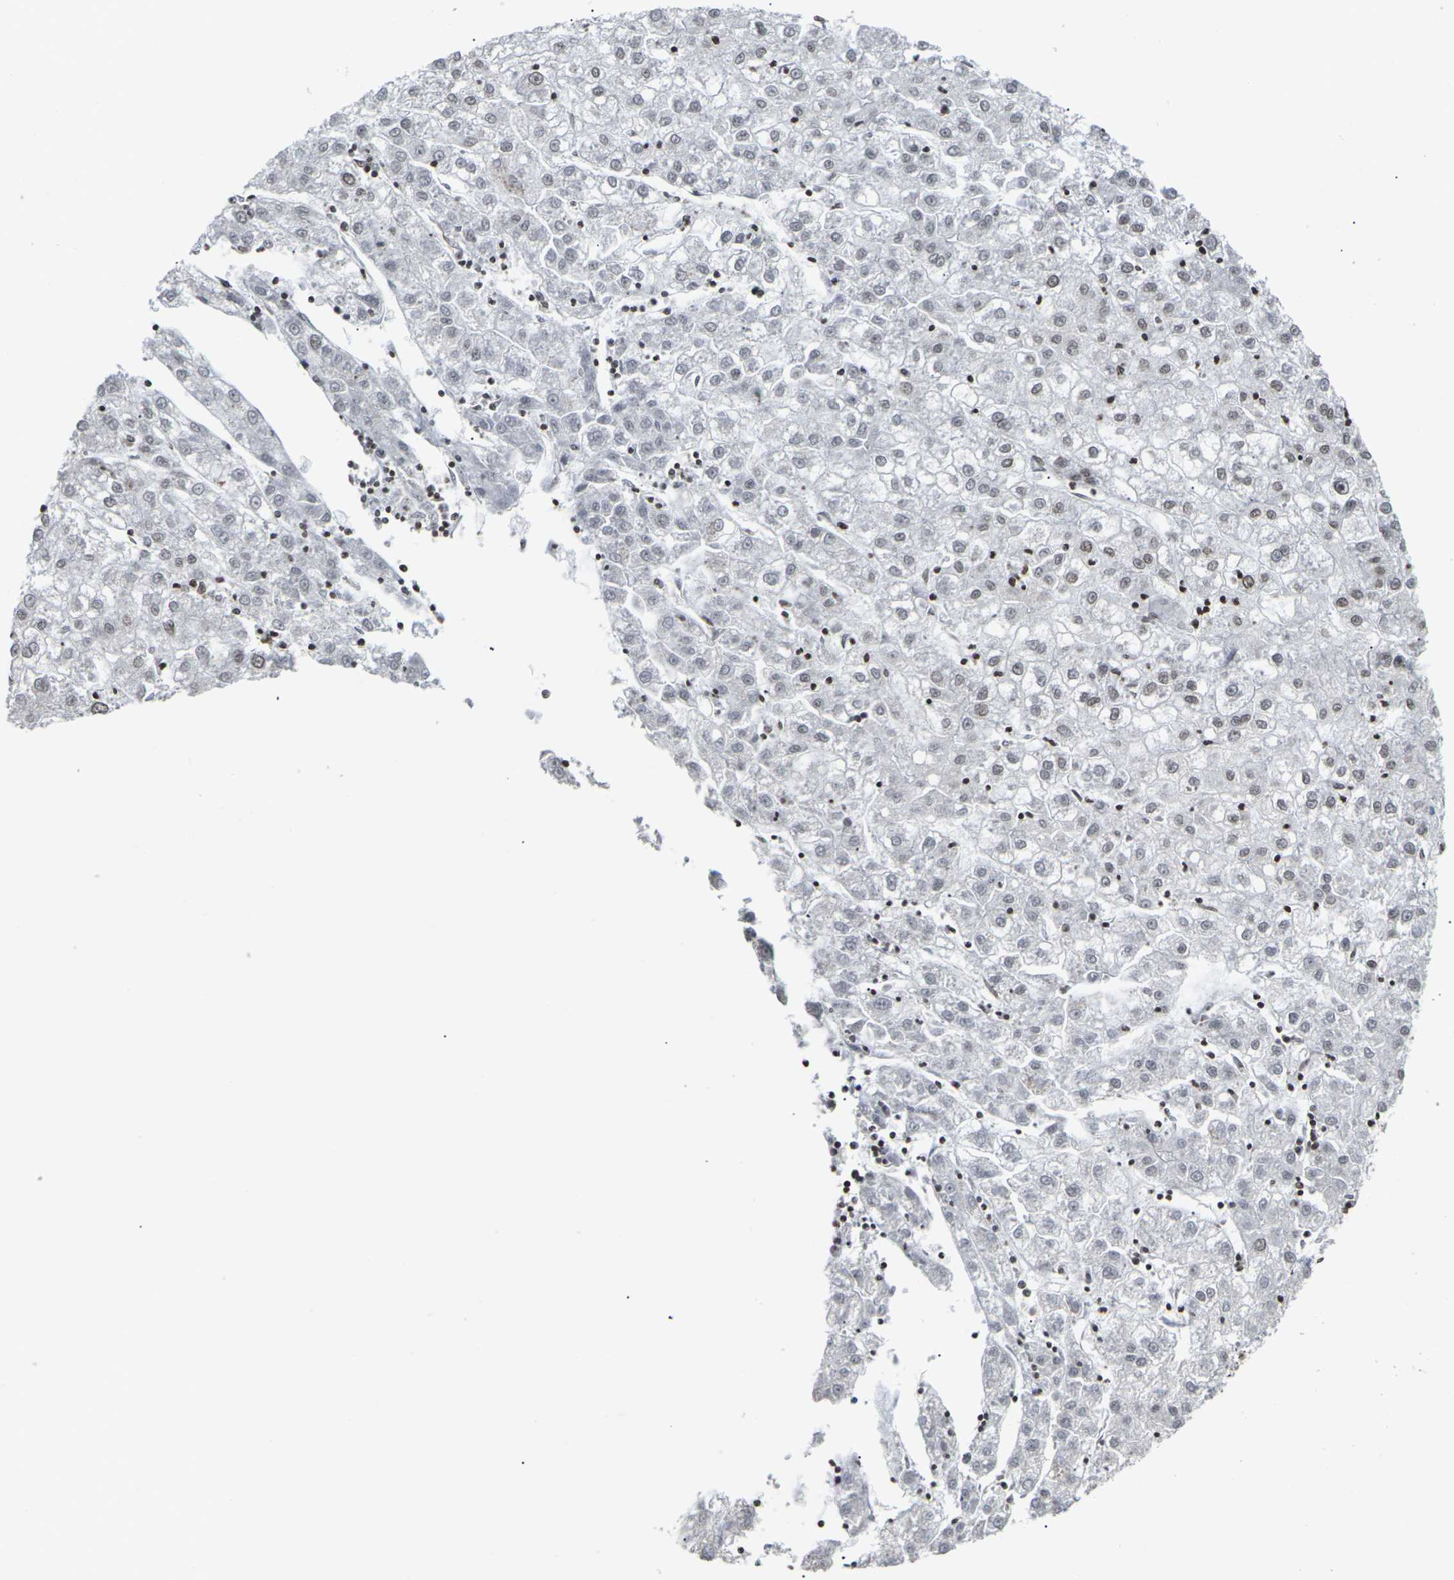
{"staining": {"intensity": "weak", "quantity": ">75%", "location": "nuclear"}, "tissue": "liver cancer", "cell_type": "Tumor cells", "image_type": "cancer", "snomed": [{"axis": "morphology", "description": "Carcinoma, Hepatocellular, NOS"}, {"axis": "topography", "description": "Liver"}], "caption": "An image of human liver cancer (hepatocellular carcinoma) stained for a protein shows weak nuclear brown staining in tumor cells.", "gene": "ETV5", "patient": {"sex": "male", "age": 72}}